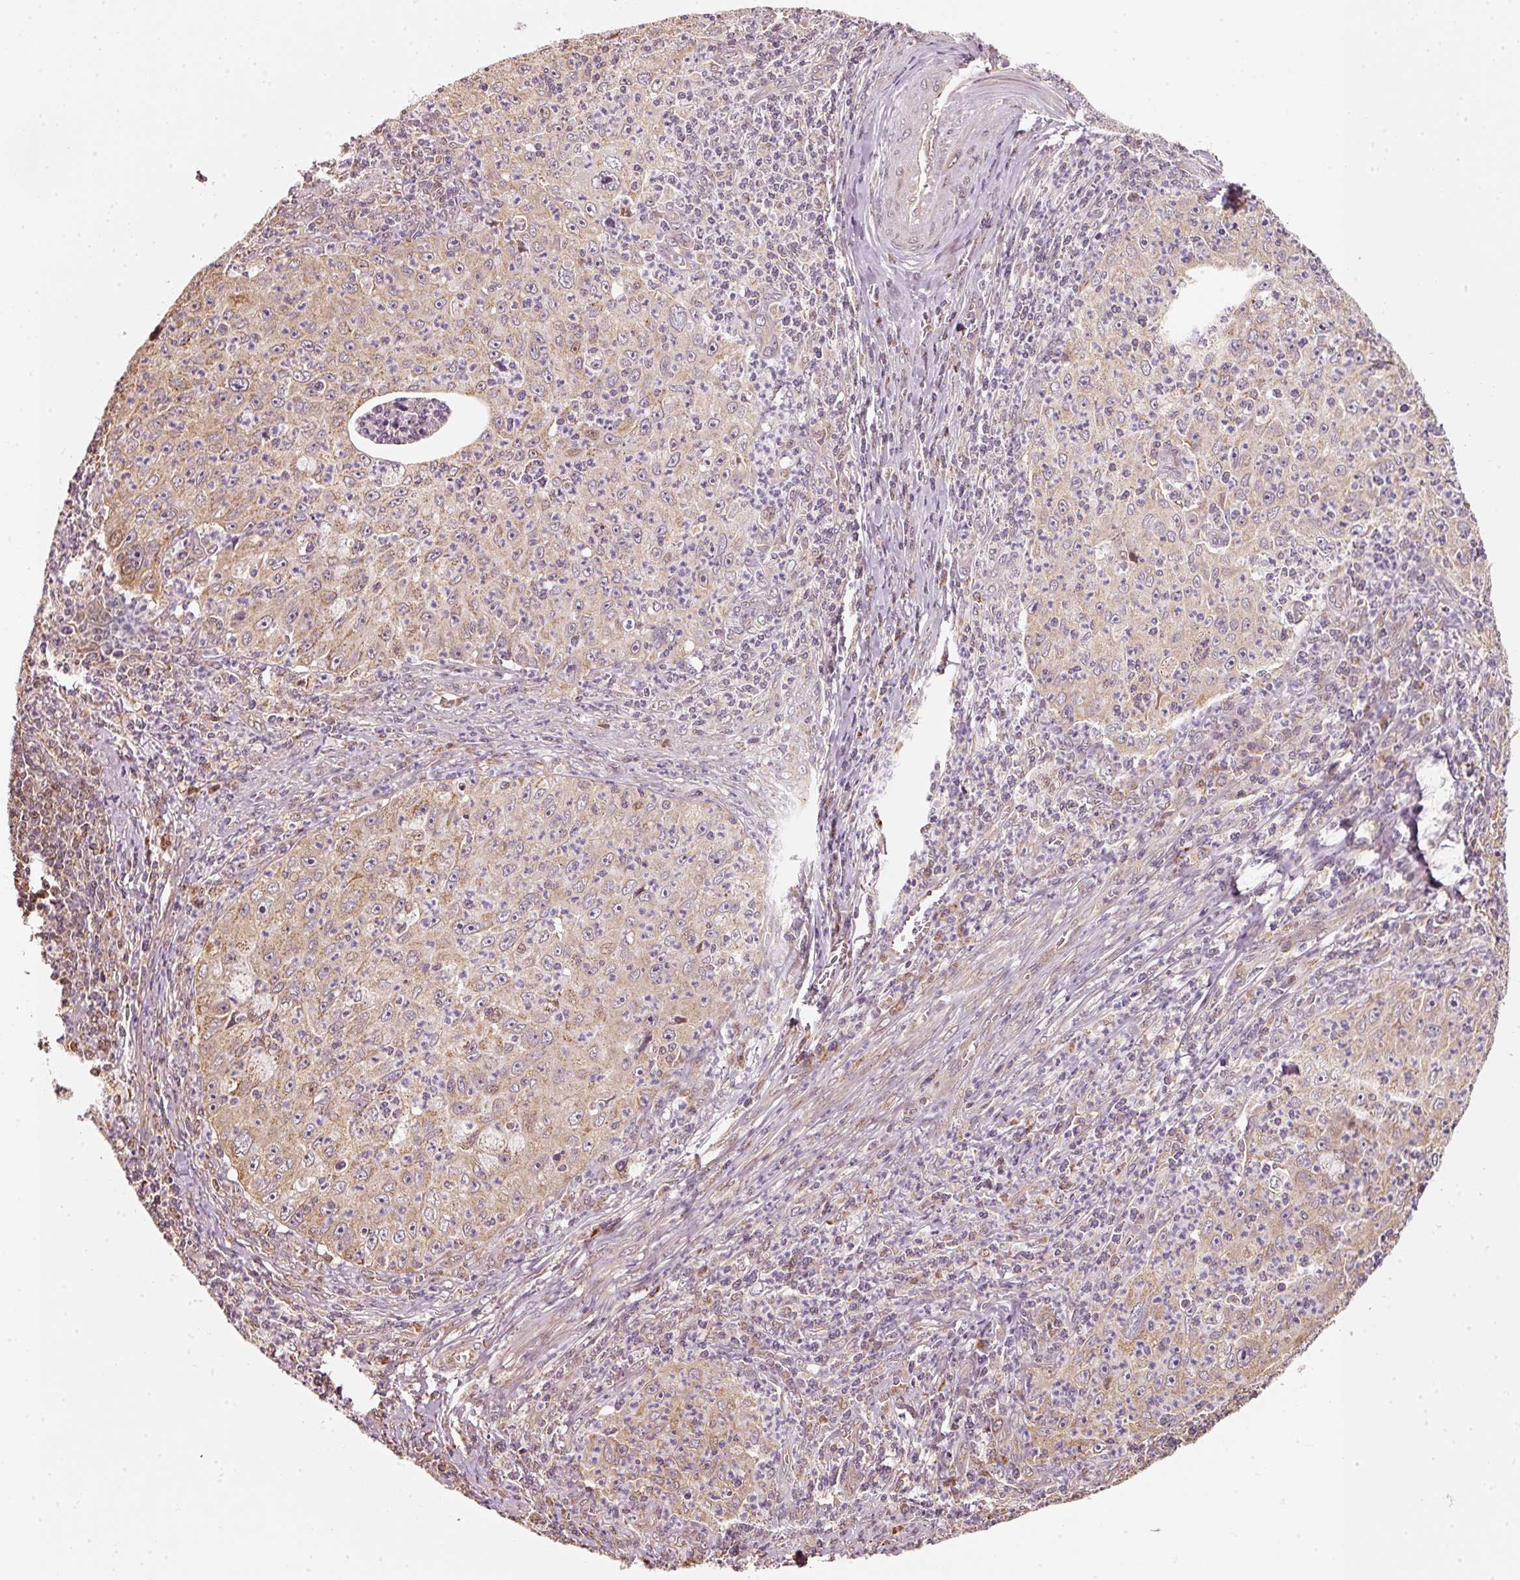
{"staining": {"intensity": "weak", "quantity": "25%-75%", "location": "cytoplasmic/membranous"}, "tissue": "cervical cancer", "cell_type": "Tumor cells", "image_type": "cancer", "snomed": [{"axis": "morphology", "description": "Squamous cell carcinoma, NOS"}, {"axis": "topography", "description": "Cervix"}], "caption": "Squamous cell carcinoma (cervical) tissue displays weak cytoplasmic/membranous expression in approximately 25%-75% of tumor cells", "gene": "RAB35", "patient": {"sex": "female", "age": 30}}